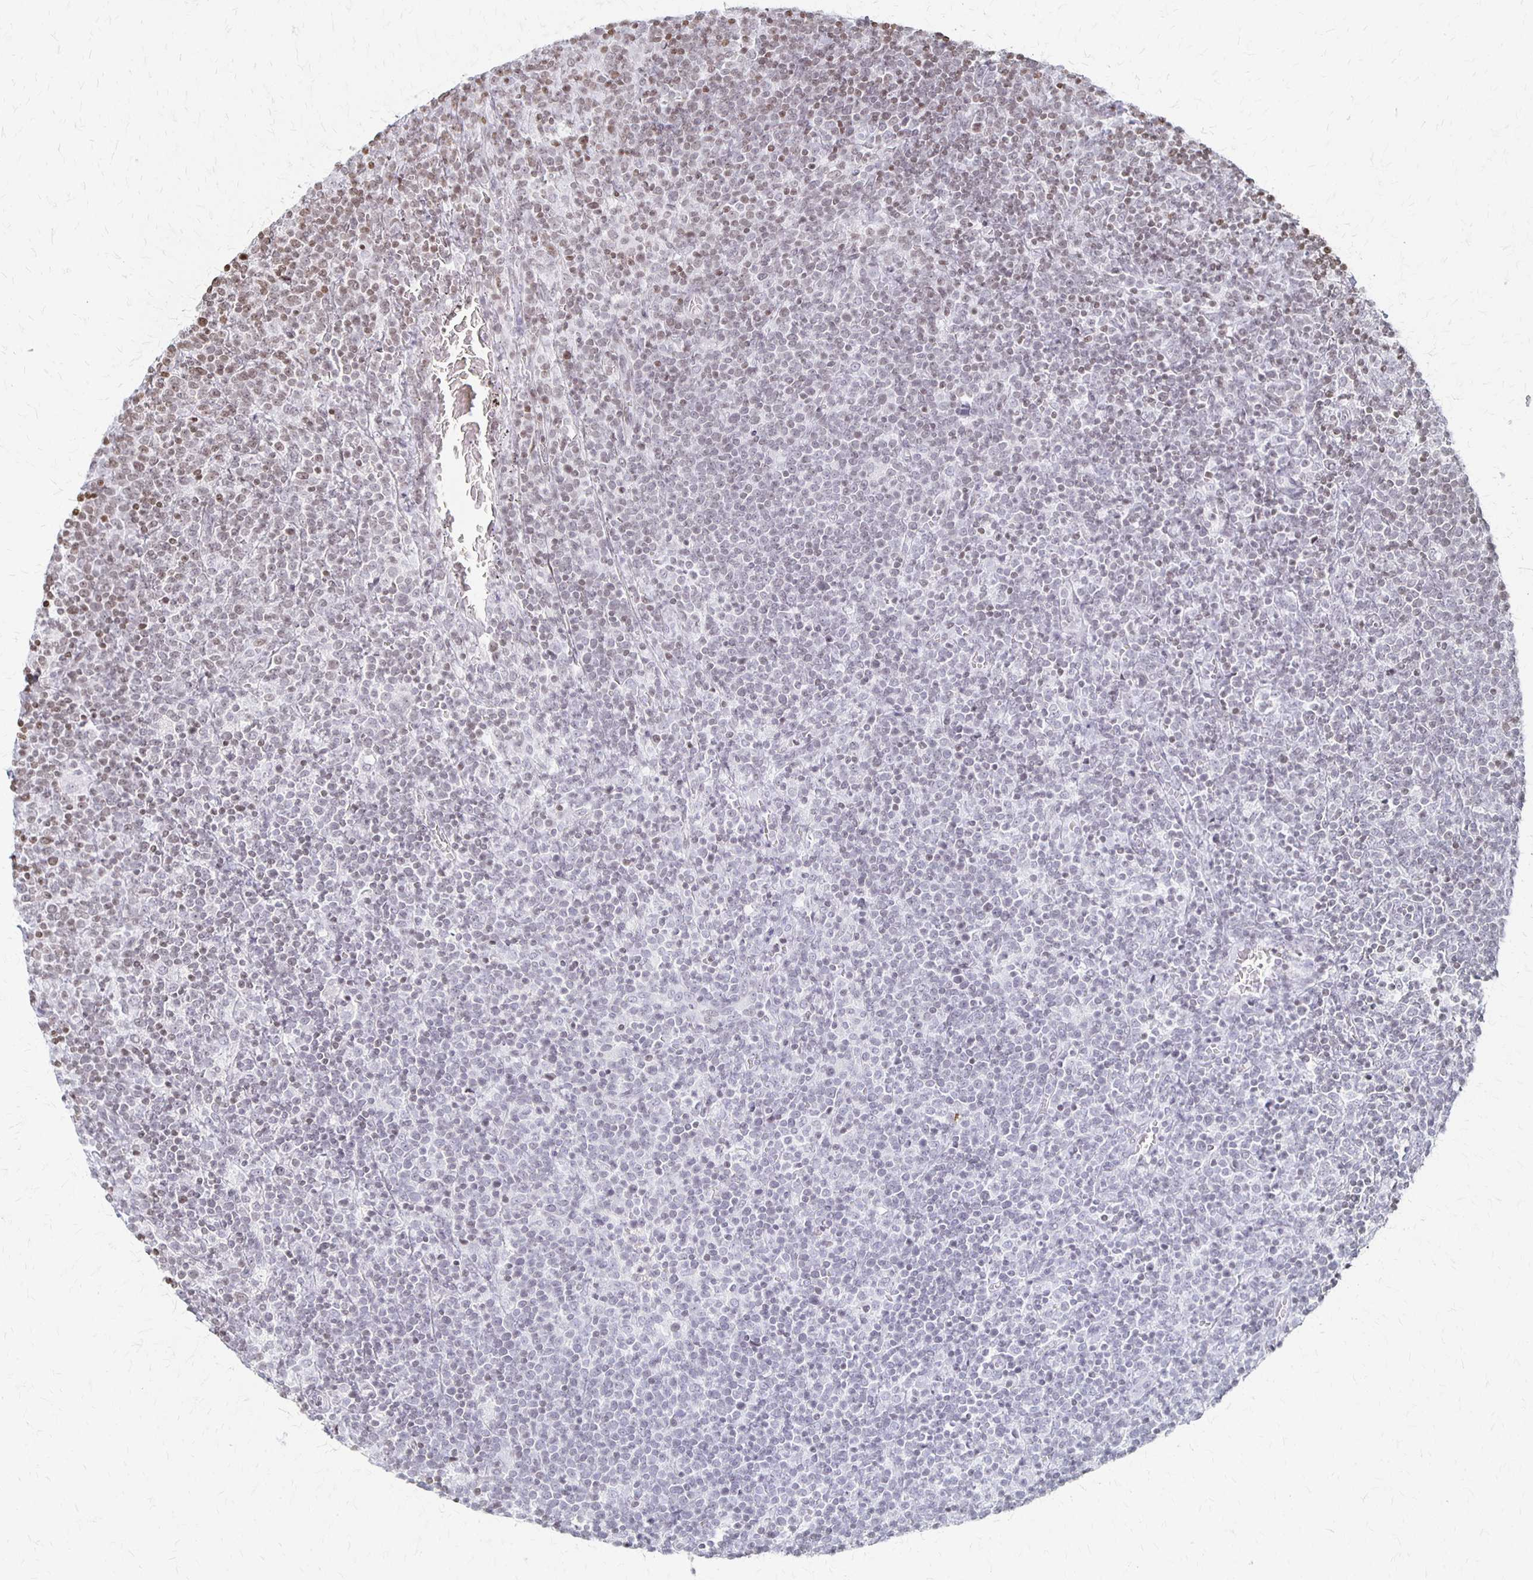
{"staining": {"intensity": "weak", "quantity": "<25%", "location": "nuclear"}, "tissue": "lymphoma", "cell_type": "Tumor cells", "image_type": "cancer", "snomed": [{"axis": "morphology", "description": "Malignant lymphoma, non-Hodgkin's type, High grade"}, {"axis": "topography", "description": "Lymph node"}], "caption": "Immunohistochemistry histopathology image of lymphoma stained for a protein (brown), which demonstrates no positivity in tumor cells.", "gene": "ZNF280C", "patient": {"sex": "male", "age": 61}}